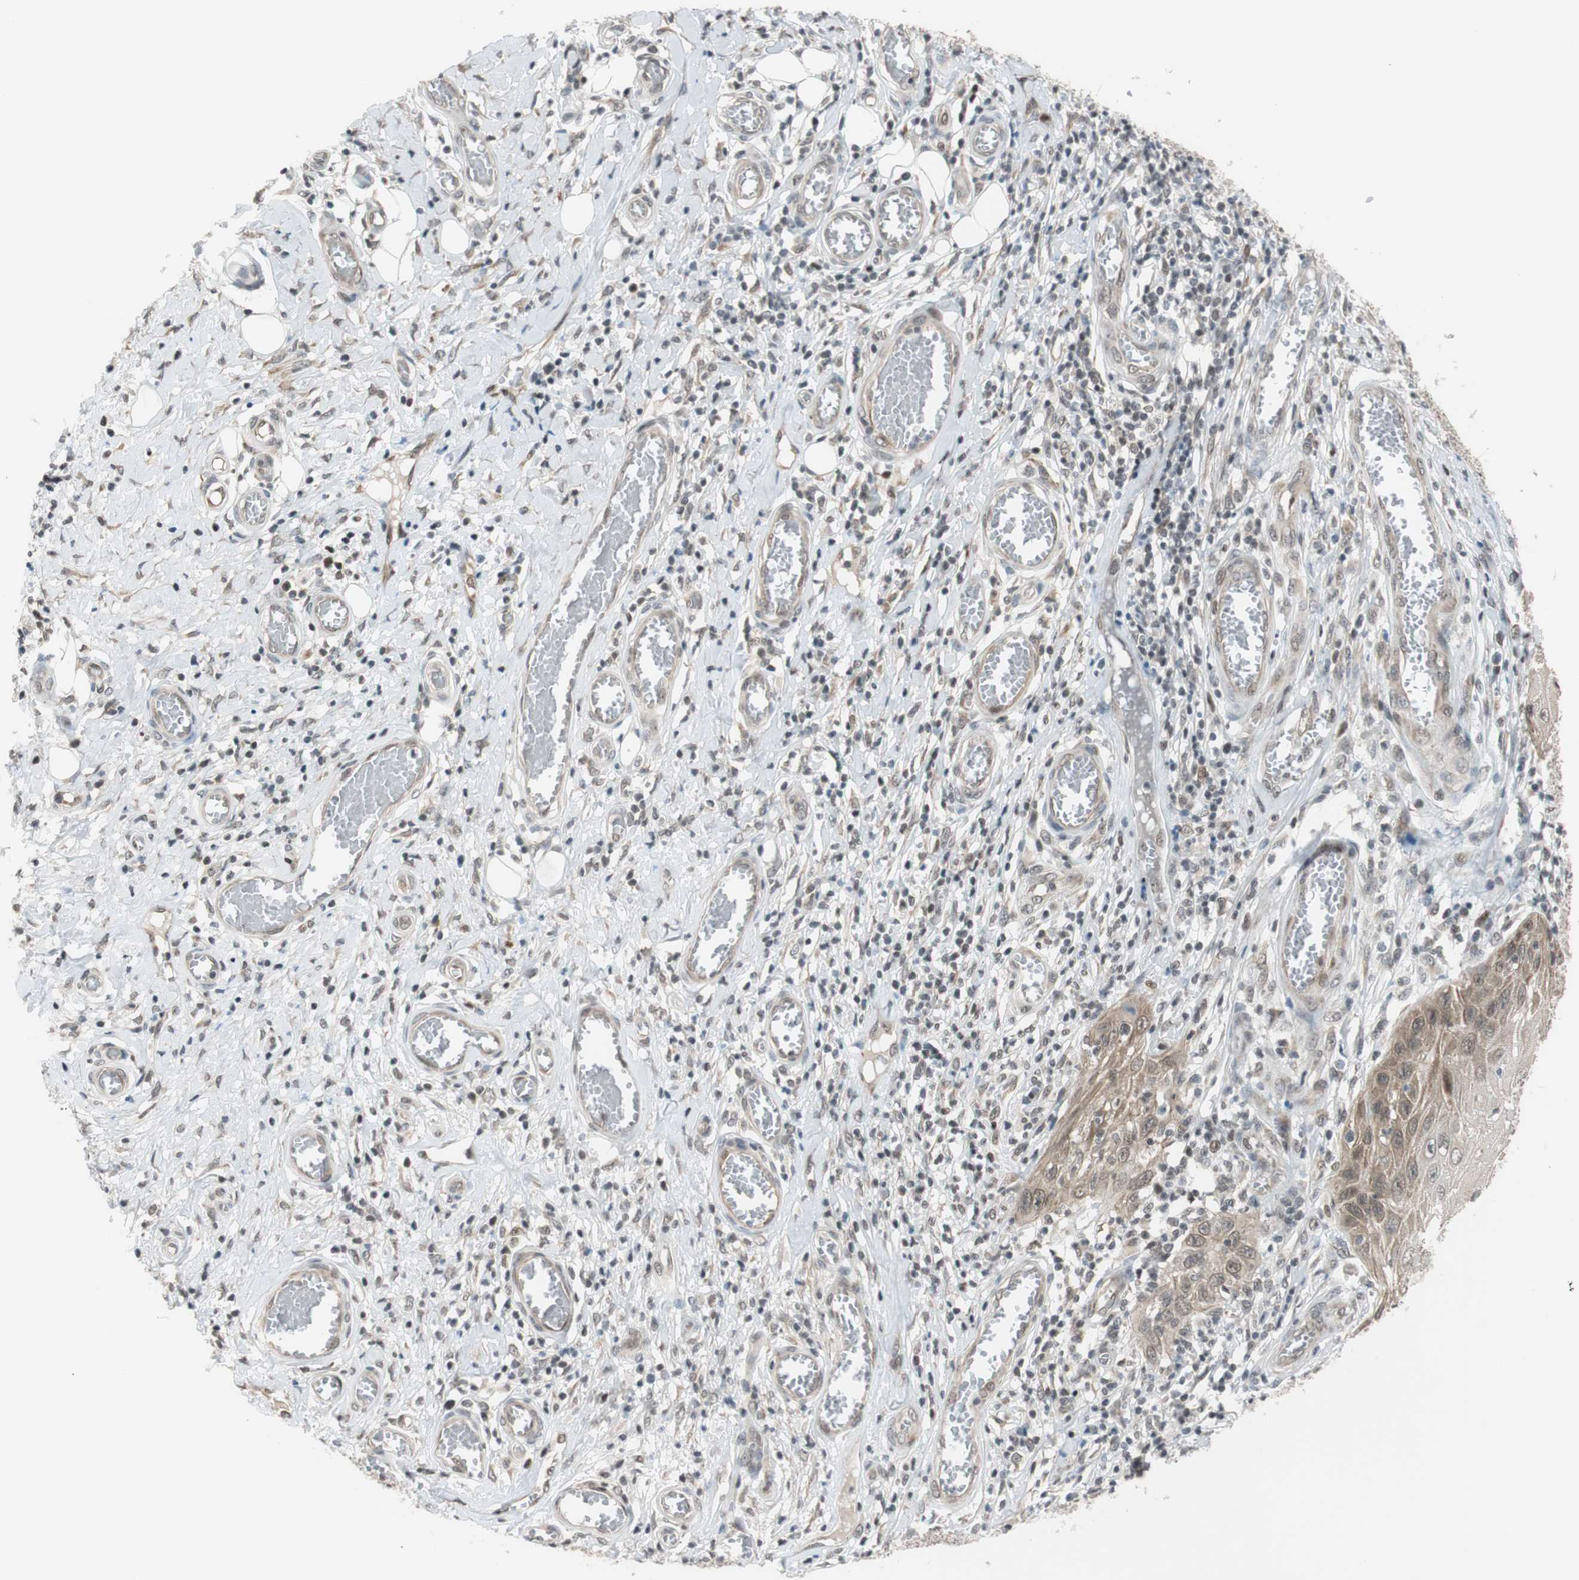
{"staining": {"intensity": "moderate", "quantity": "25%-75%", "location": "cytoplasmic/membranous,nuclear"}, "tissue": "skin cancer", "cell_type": "Tumor cells", "image_type": "cancer", "snomed": [{"axis": "morphology", "description": "Squamous cell carcinoma, NOS"}, {"axis": "topography", "description": "Skin"}], "caption": "Immunohistochemical staining of human skin squamous cell carcinoma exhibits moderate cytoplasmic/membranous and nuclear protein expression in approximately 25%-75% of tumor cells.", "gene": "BRMS1", "patient": {"sex": "female", "age": 73}}